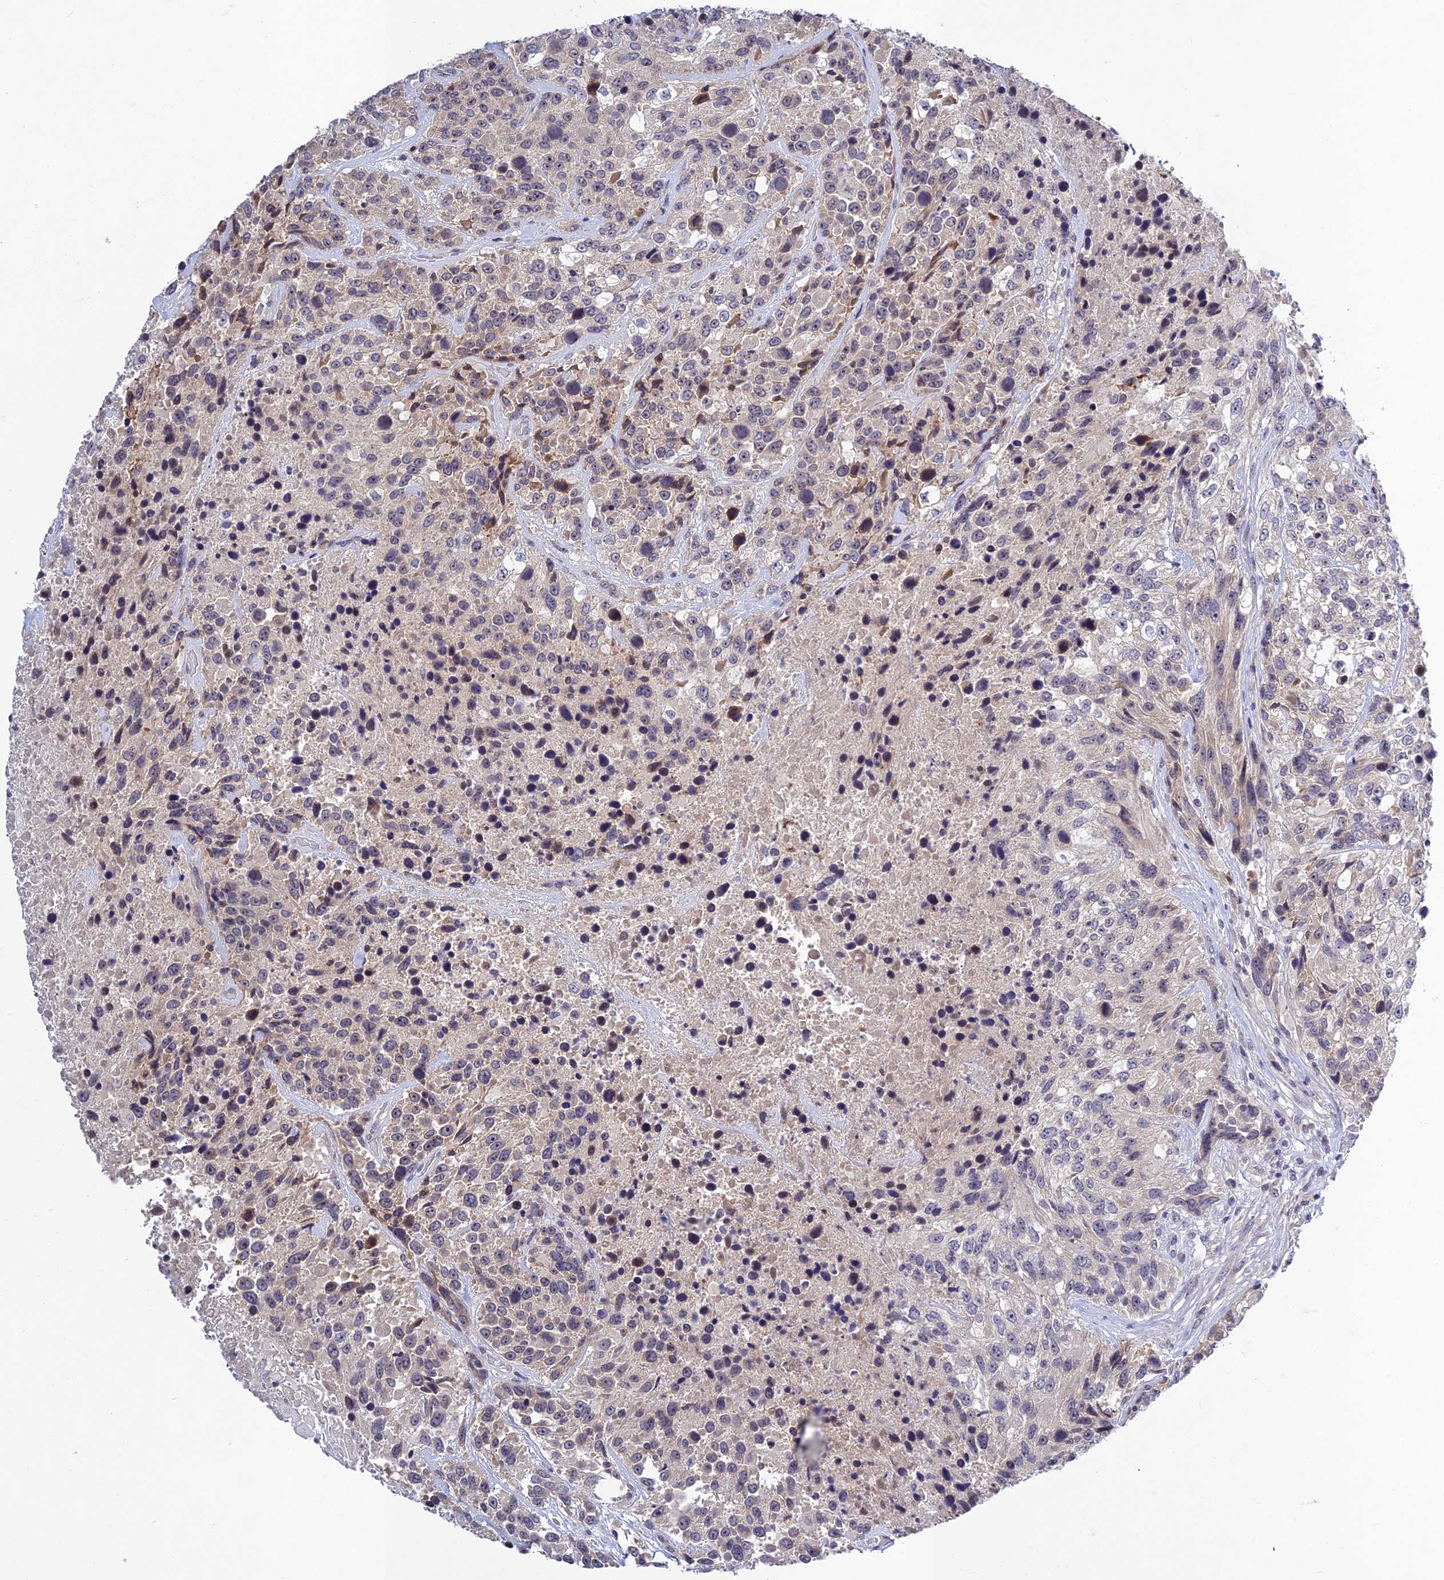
{"staining": {"intensity": "weak", "quantity": "<25%", "location": "cytoplasmic/membranous"}, "tissue": "urothelial cancer", "cell_type": "Tumor cells", "image_type": "cancer", "snomed": [{"axis": "morphology", "description": "Urothelial carcinoma, High grade"}, {"axis": "topography", "description": "Urinary bladder"}], "caption": "IHC micrograph of urothelial cancer stained for a protein (brown), which reveals no positivity in tumor cells.", "gene": "CHST5", "patient": {"sex": "female", "age": 70}}